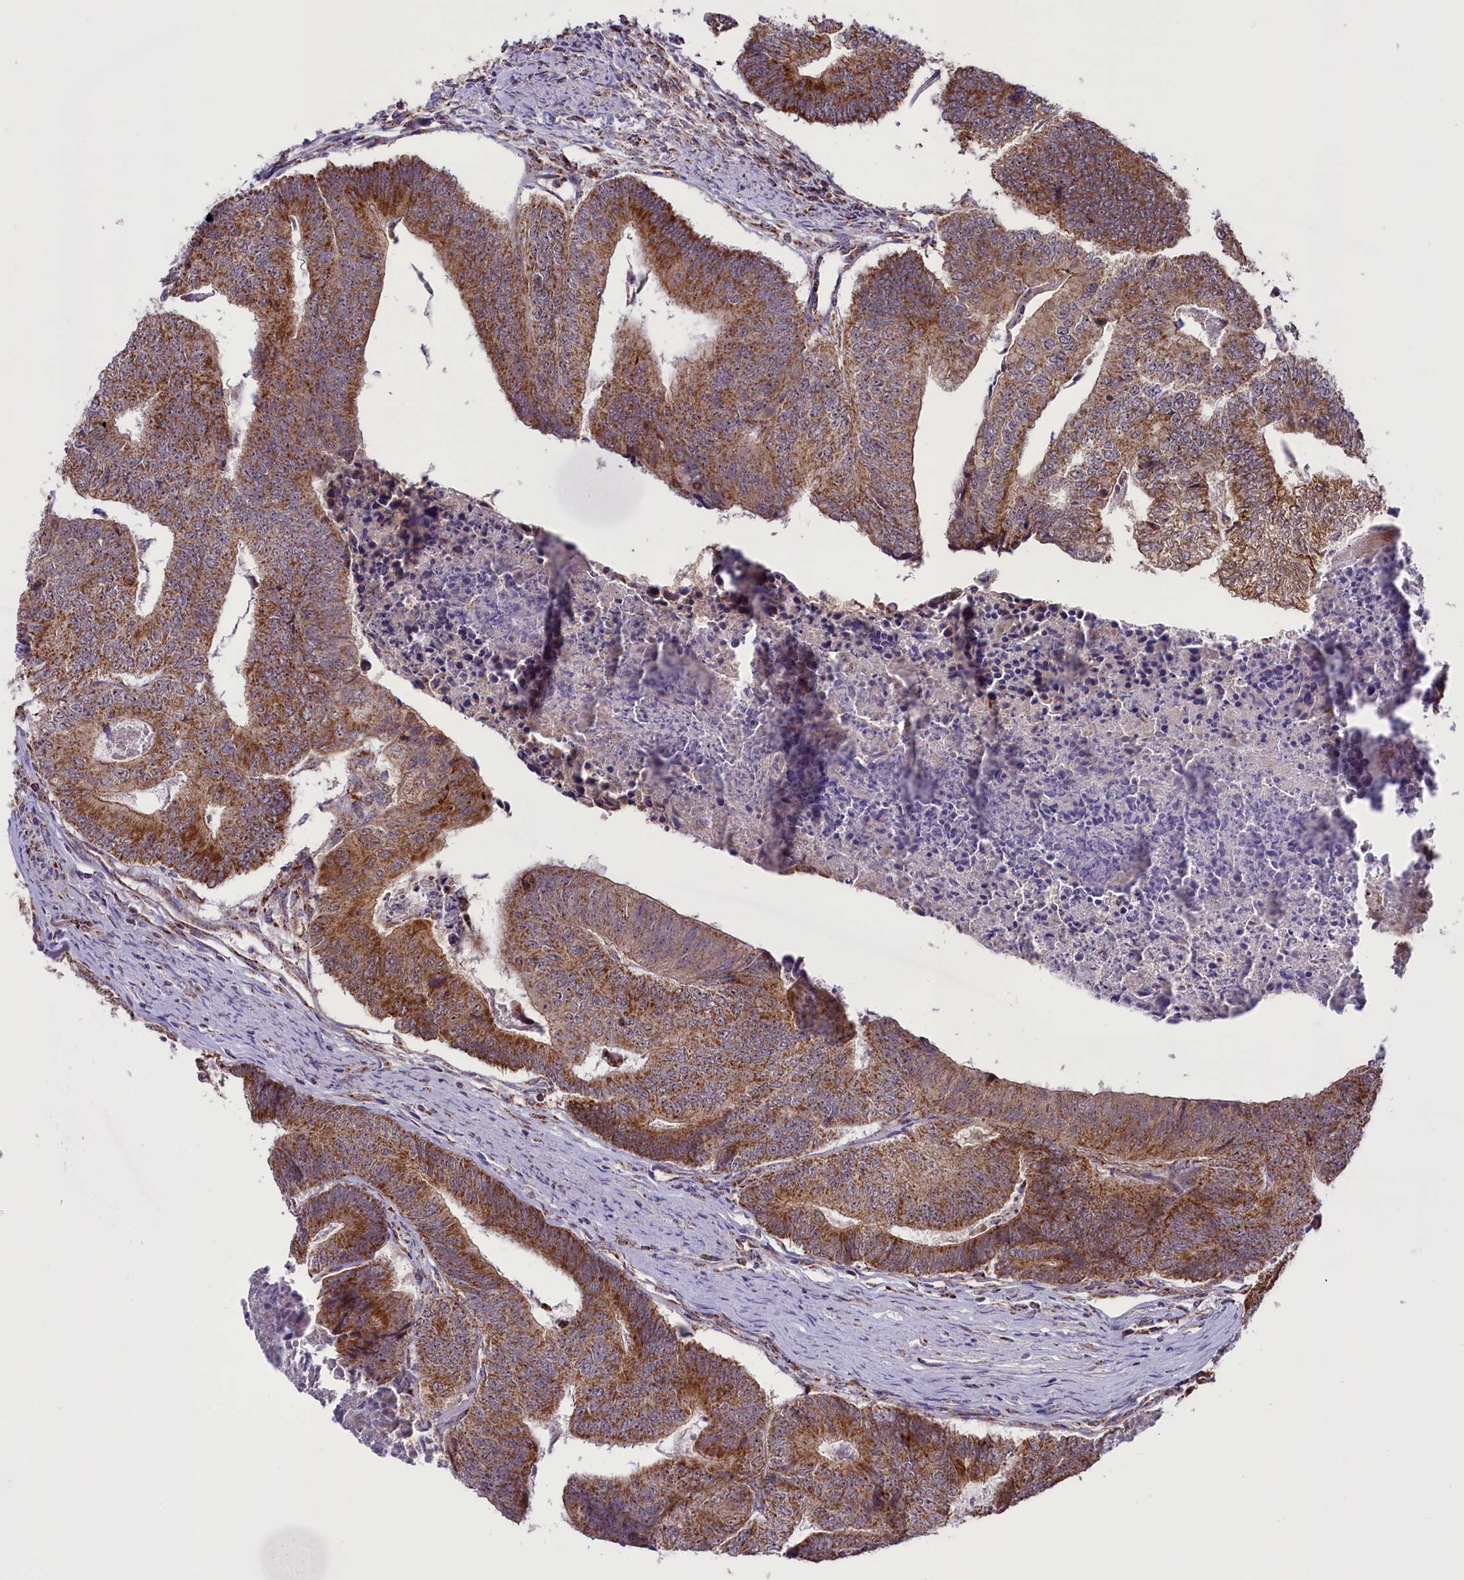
{"staining": {"intensity": "moderate", "quantity": ">75%", "location": "cytoplasmic/membranous"}, "tissue": "colorectal cancer", "cell_type": "Tumor cells", "image_type": "cancer", "snomed": [{"axis": "morphology", "description": "Adenocarcinoma, NOS"}, {"axis": "topography", "description": "Colon"}], "caption": "There is medium levels of moderate cytoplasmic/membranous expression in tumor cells of colorectal cancer (adenocarcinoma), as demonstrated by immunohistochemical staining (brown color).", "gene": "GLRX5", "patient": {"sex": "female", "age": 67}}